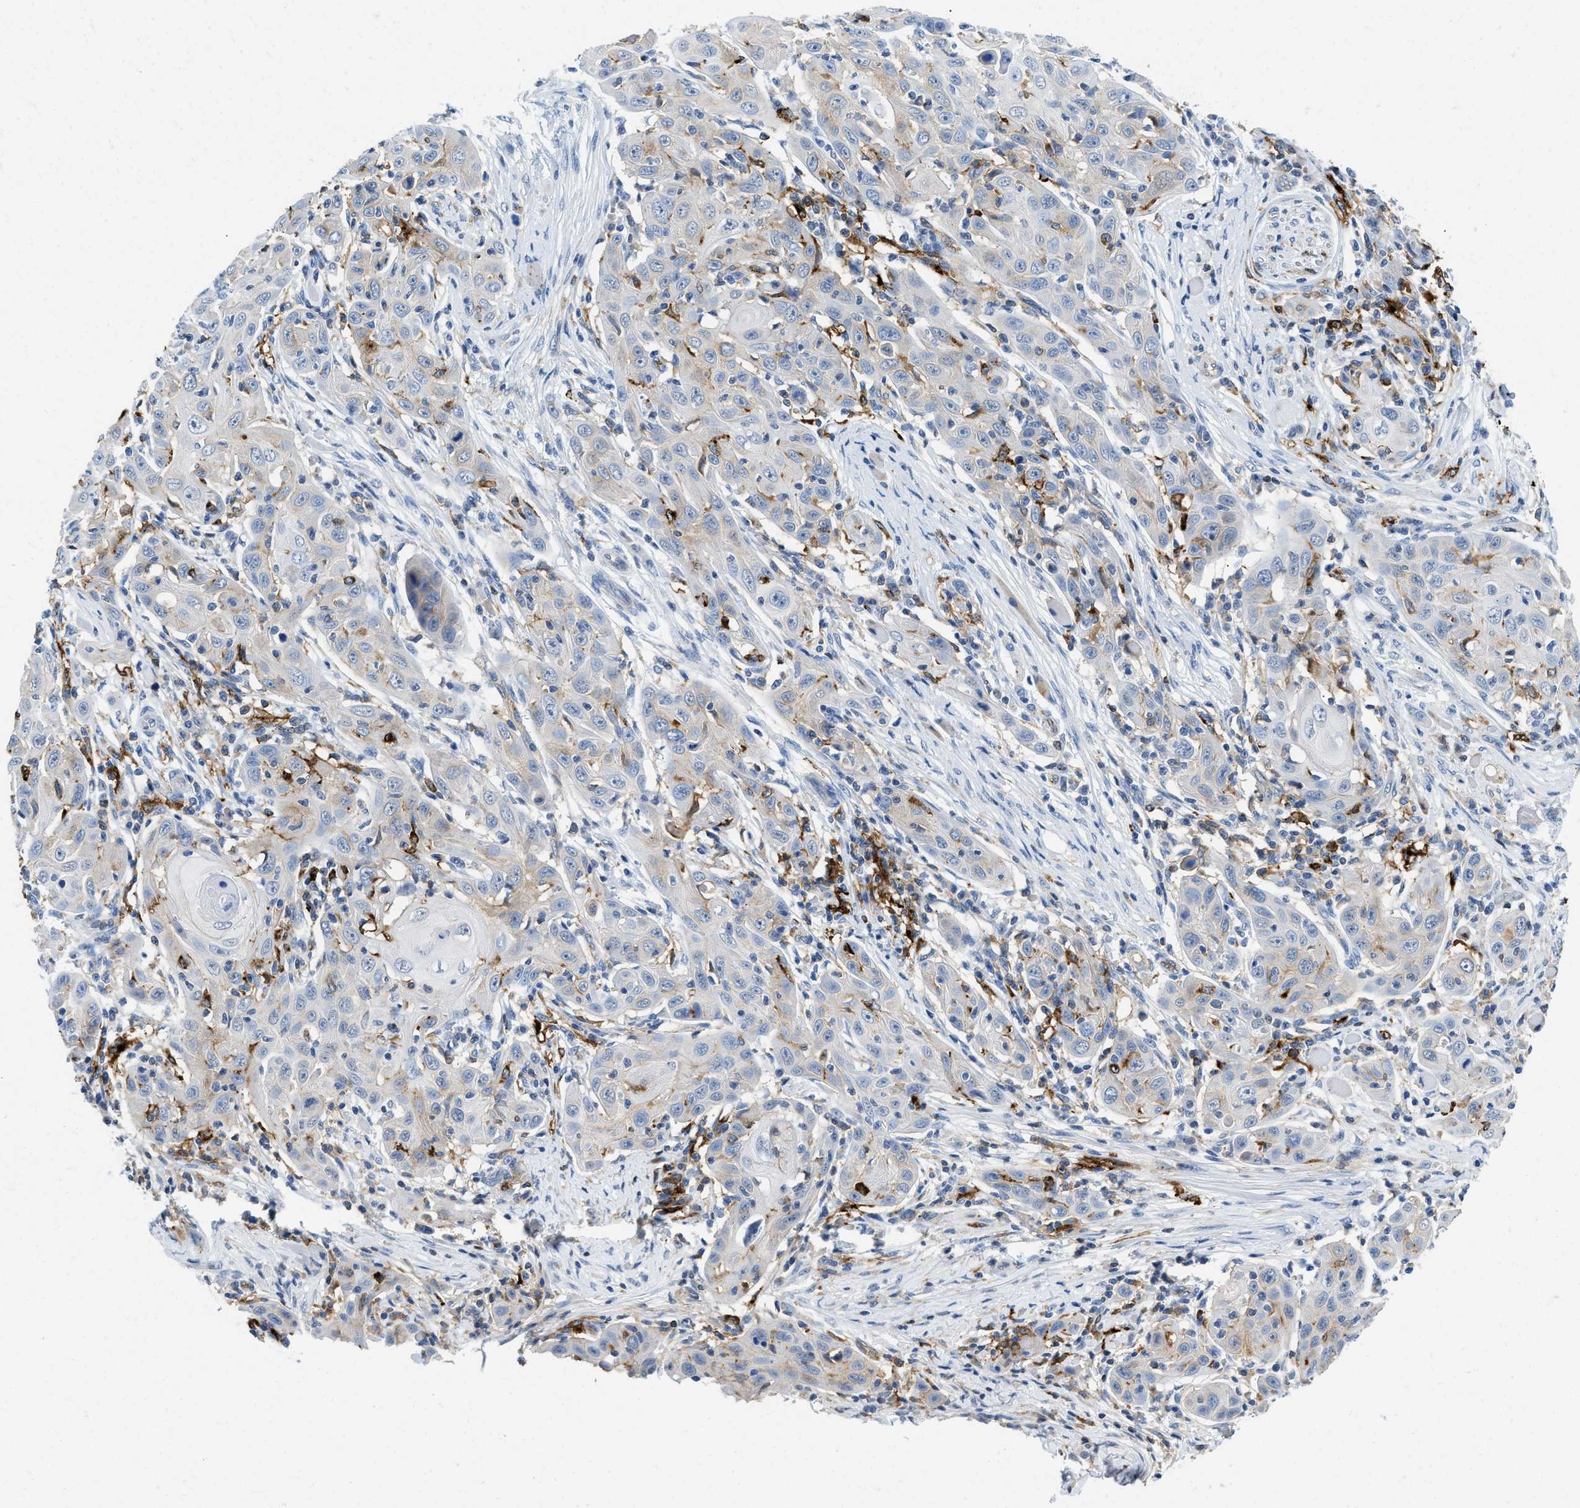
{"staining": {"intensity": "weak", "quantity": "25%-75%", "location": "cytoplasmic/membranous"}, "tissue": "skin cancer", "cell_type": "Tumor cells", "image_type": "cancer", "snomed": [{"axis": "morphology", "description": "Squamous cell carcinoma, NOS"}, {"axis": "topography", "description": "Skin"}], "caption": "Immunohistochemical staining of skin squamous cell carcinoma shows low levels of weak cytoplasmic/membranous staining in approximately 25%-75% of tumor cells. The protein is stained brown, and the nuclei are stained in blue (DAB (3,3'-diaminobenzidine) IHC with brightfield microscopy, high magnification).", "gene": "CD226", "patient": {"sex": "female", "age": 88}}